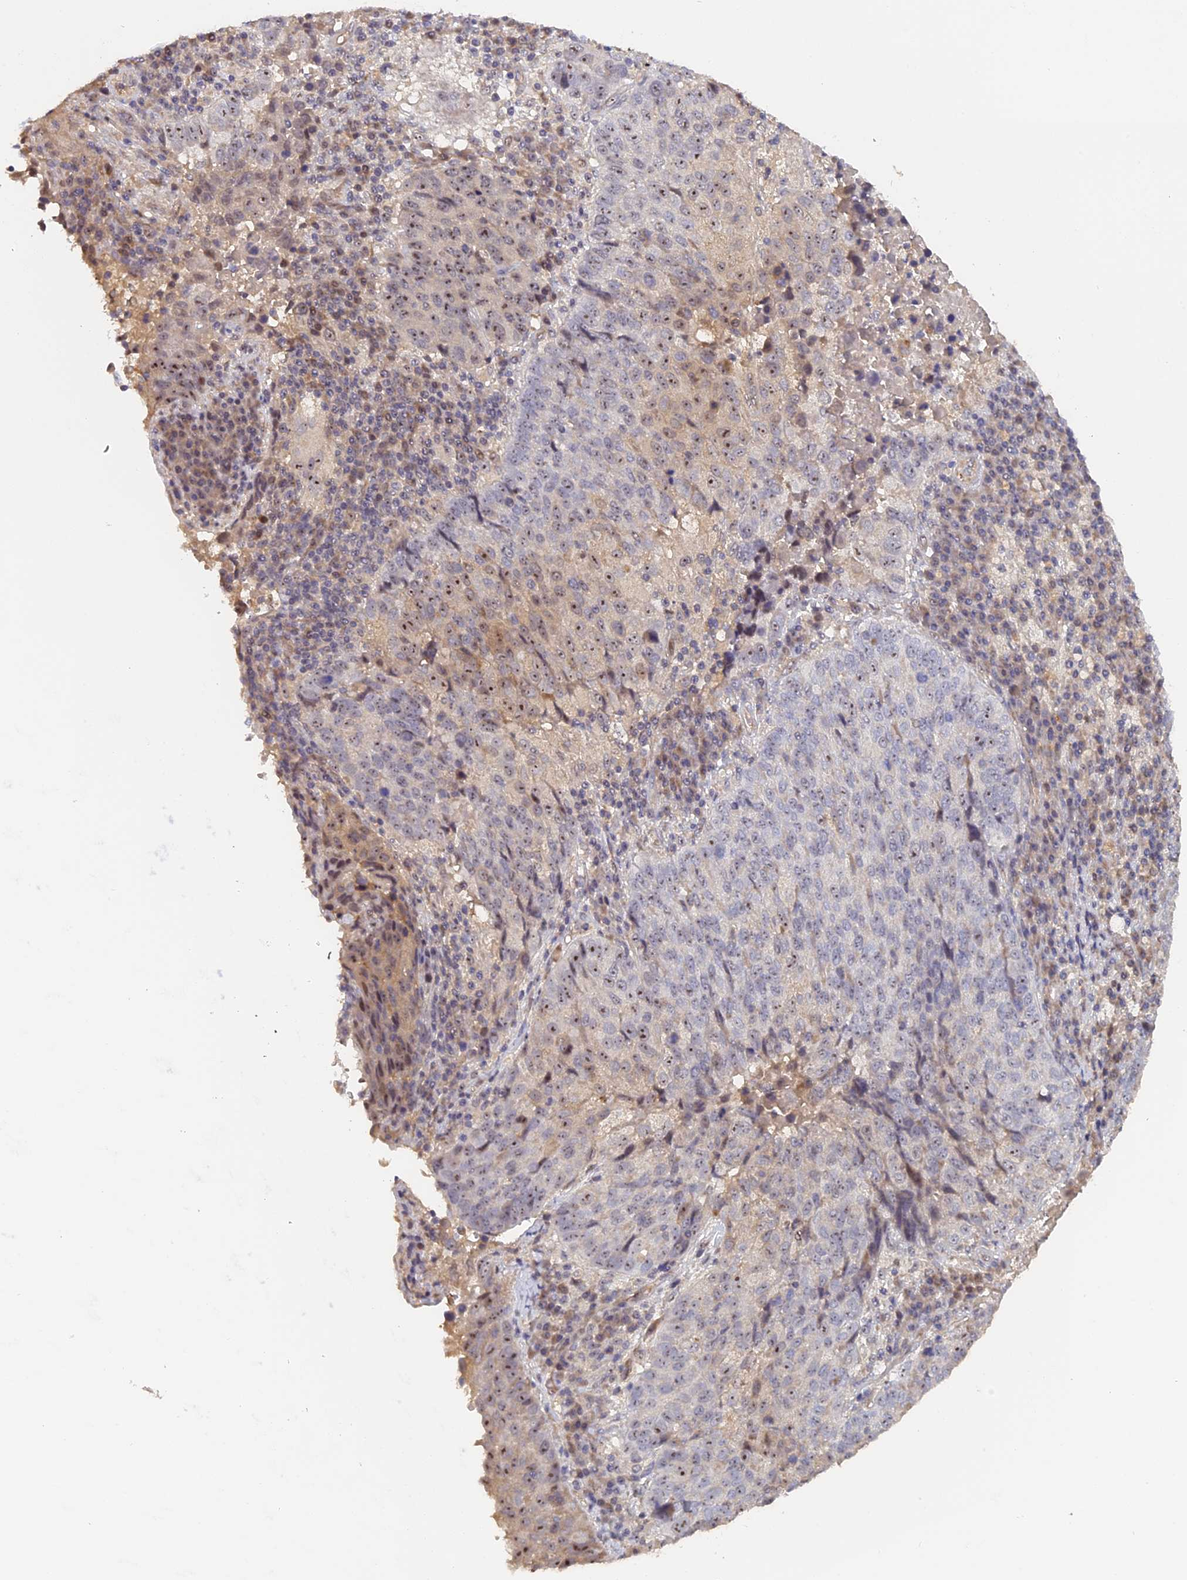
{"staining": {"intensity": "moderate", "quantity": "25%-75%", "location": "nuclear"}, "tissue": "lung cancer", "cell_type": "Tumor cells", "image_type": "cancer", "snomed": [{"axis": "morphology", "description": "Squamous cell carcinoma, NOS"}, {"axis": "topography", "description": "Lung"}], "caption": "Immunohistochemistry photomicrograph of neoplastic tissue: human lung squamous cell carcinoma stained using IHC demonstrates medium levels of moderate protein expression localized specifically in the nuclear of tumor cells, appearing as a nuclear brown color.", "gene": "FAM98C", "patient": {"sex": "male", "age": 73}}